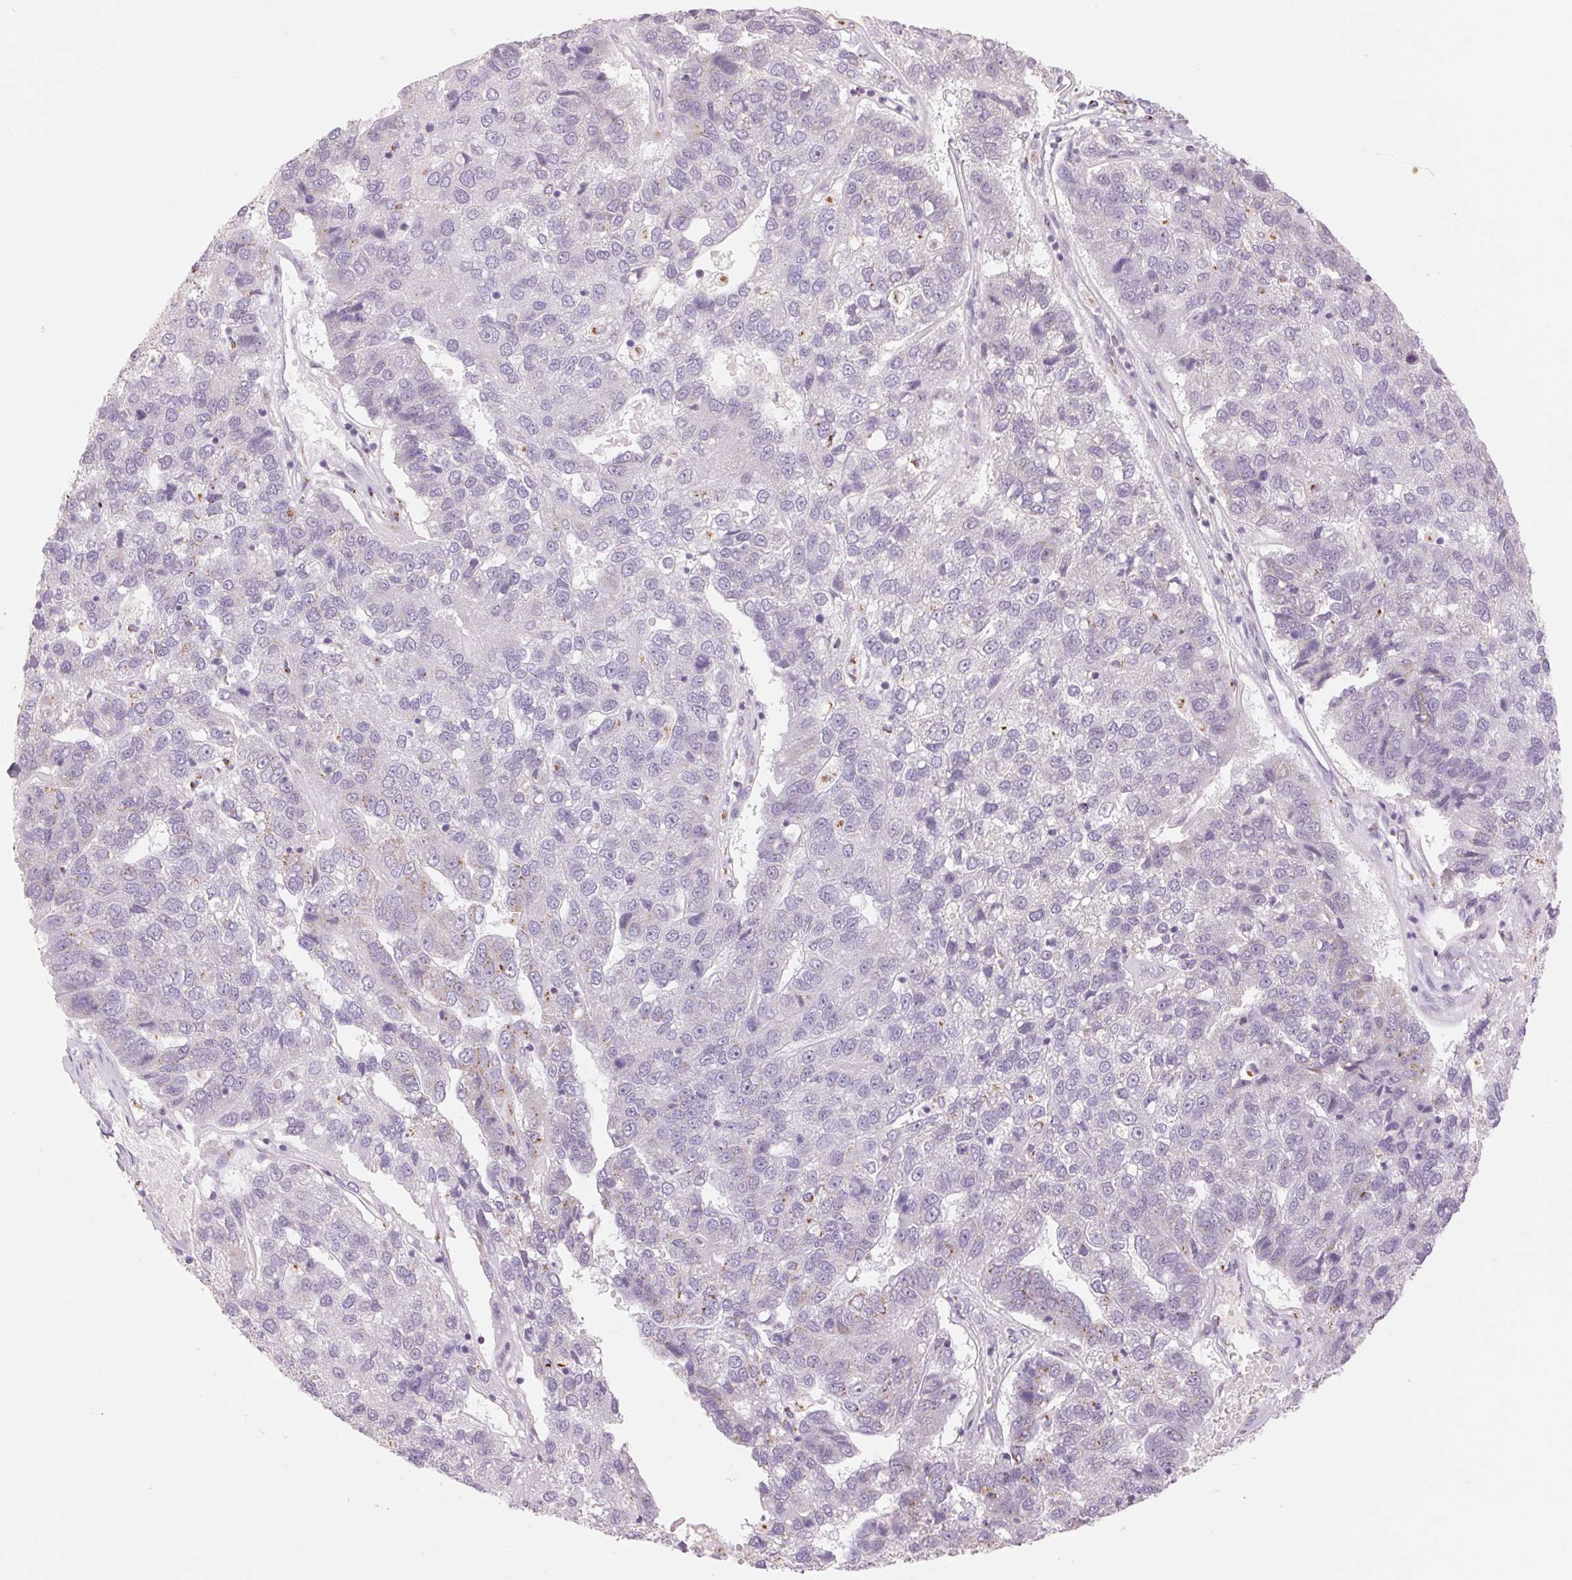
{"staining": {"intensity": "negative", "quantity": "none", "location": "none"}, "tissue": "pancreatic cancer", "cell_type": "Tumor cells", "image_type": "cancer", "snomed": [{"axis": "morphology", "description": "Adenocarcinoma, NOS"}, {"axis": "topography", "description": "Pancreas"}], "caption": "Tumor cells are negative for brown protein staining in pancreatic cancer (adenocarcinoma).", "gene": "GALNT7", "patient": {"sex": "female", "age": 61}}